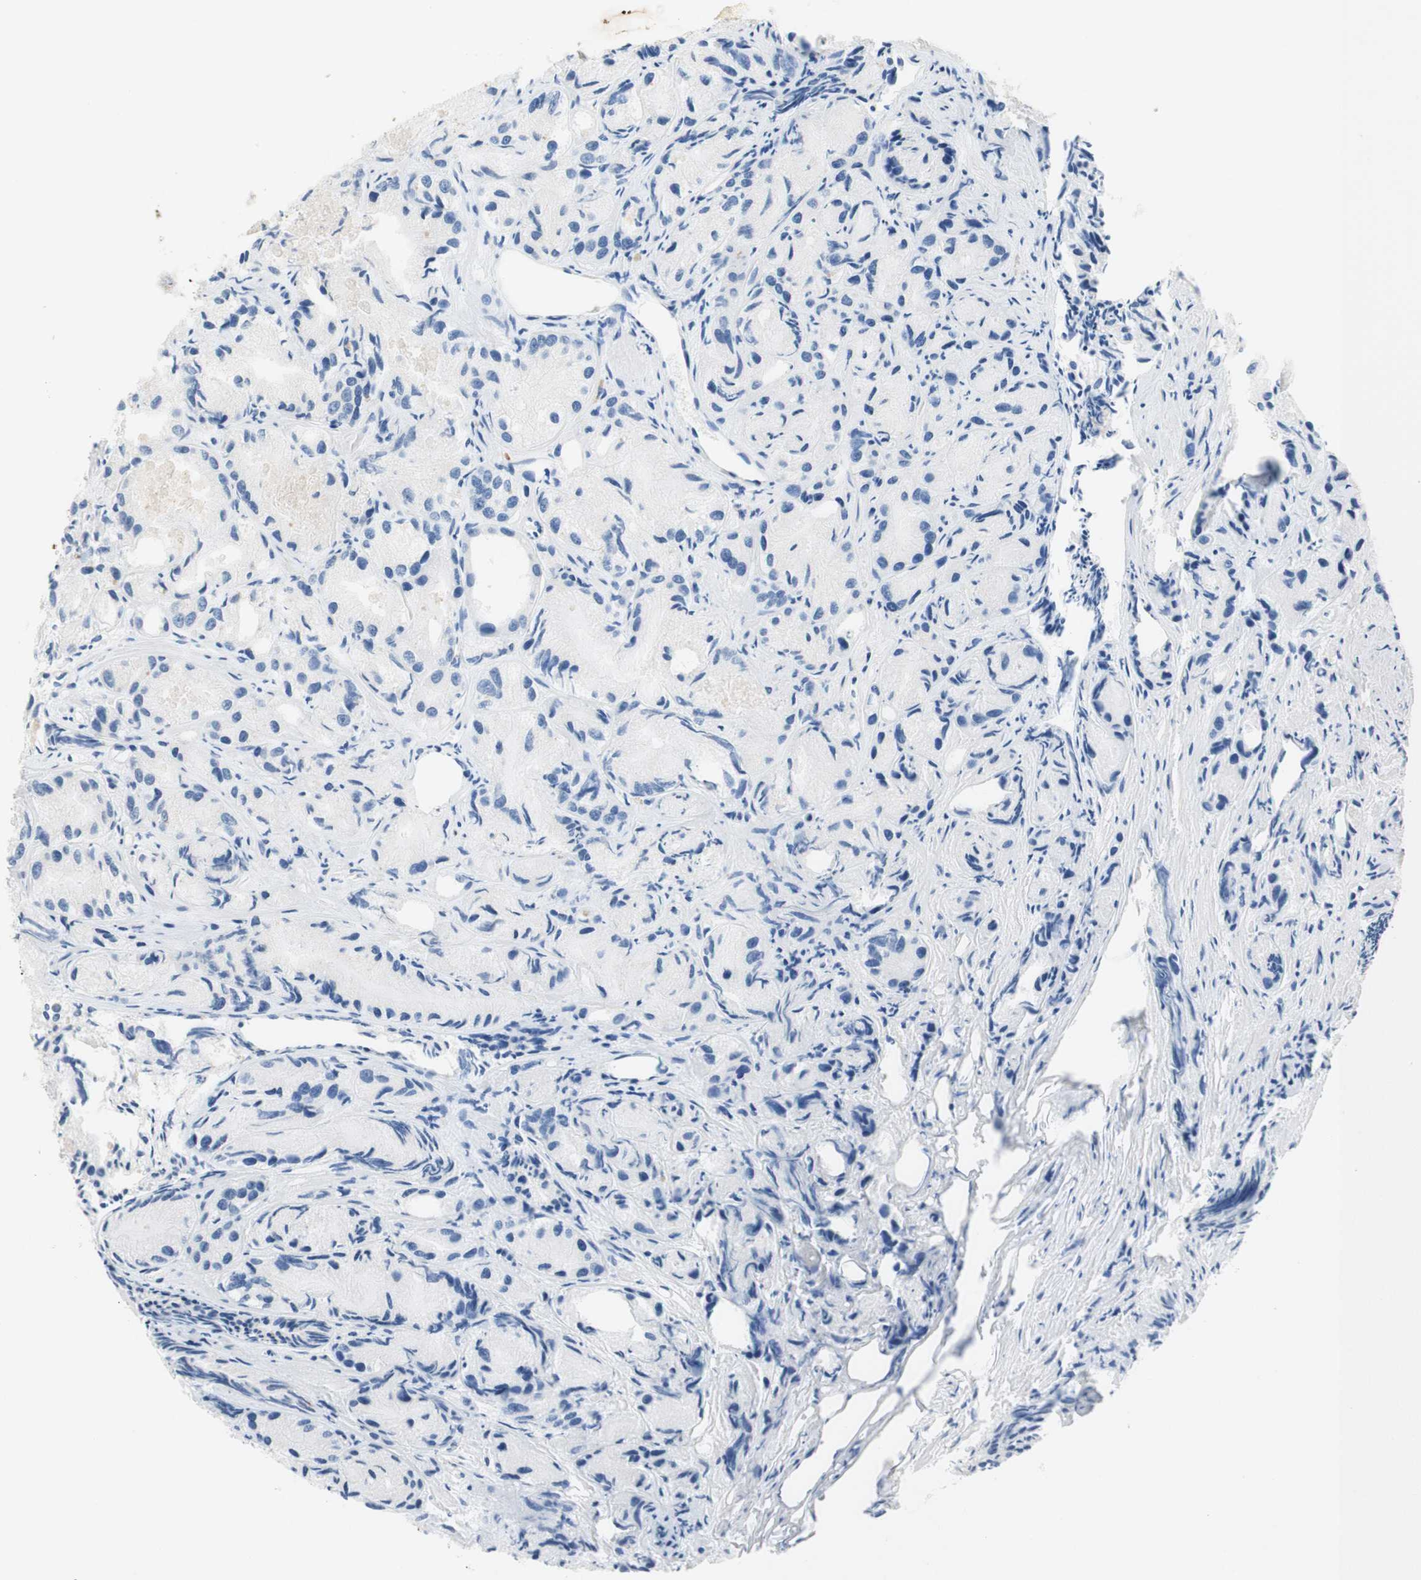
{"staining": {"intensity": "negative", "quantity": "none", "location": "none"}, "tissue": "prostate cancer", "cell_type": "Tumor cells", "image_type": "cancer", "snomed": [{"axis": "morphology", "description": "Adenocarcinoma, Low grade"}, {"axis": "topography", "description": "Prostate"}], "caption": "Micrograph shows no protein expression in tumor cells of prostate low-grade adenocarcinoma tissue.", "gene": "POLR2J3", "patient": {"sex": "male", "age": 72}}